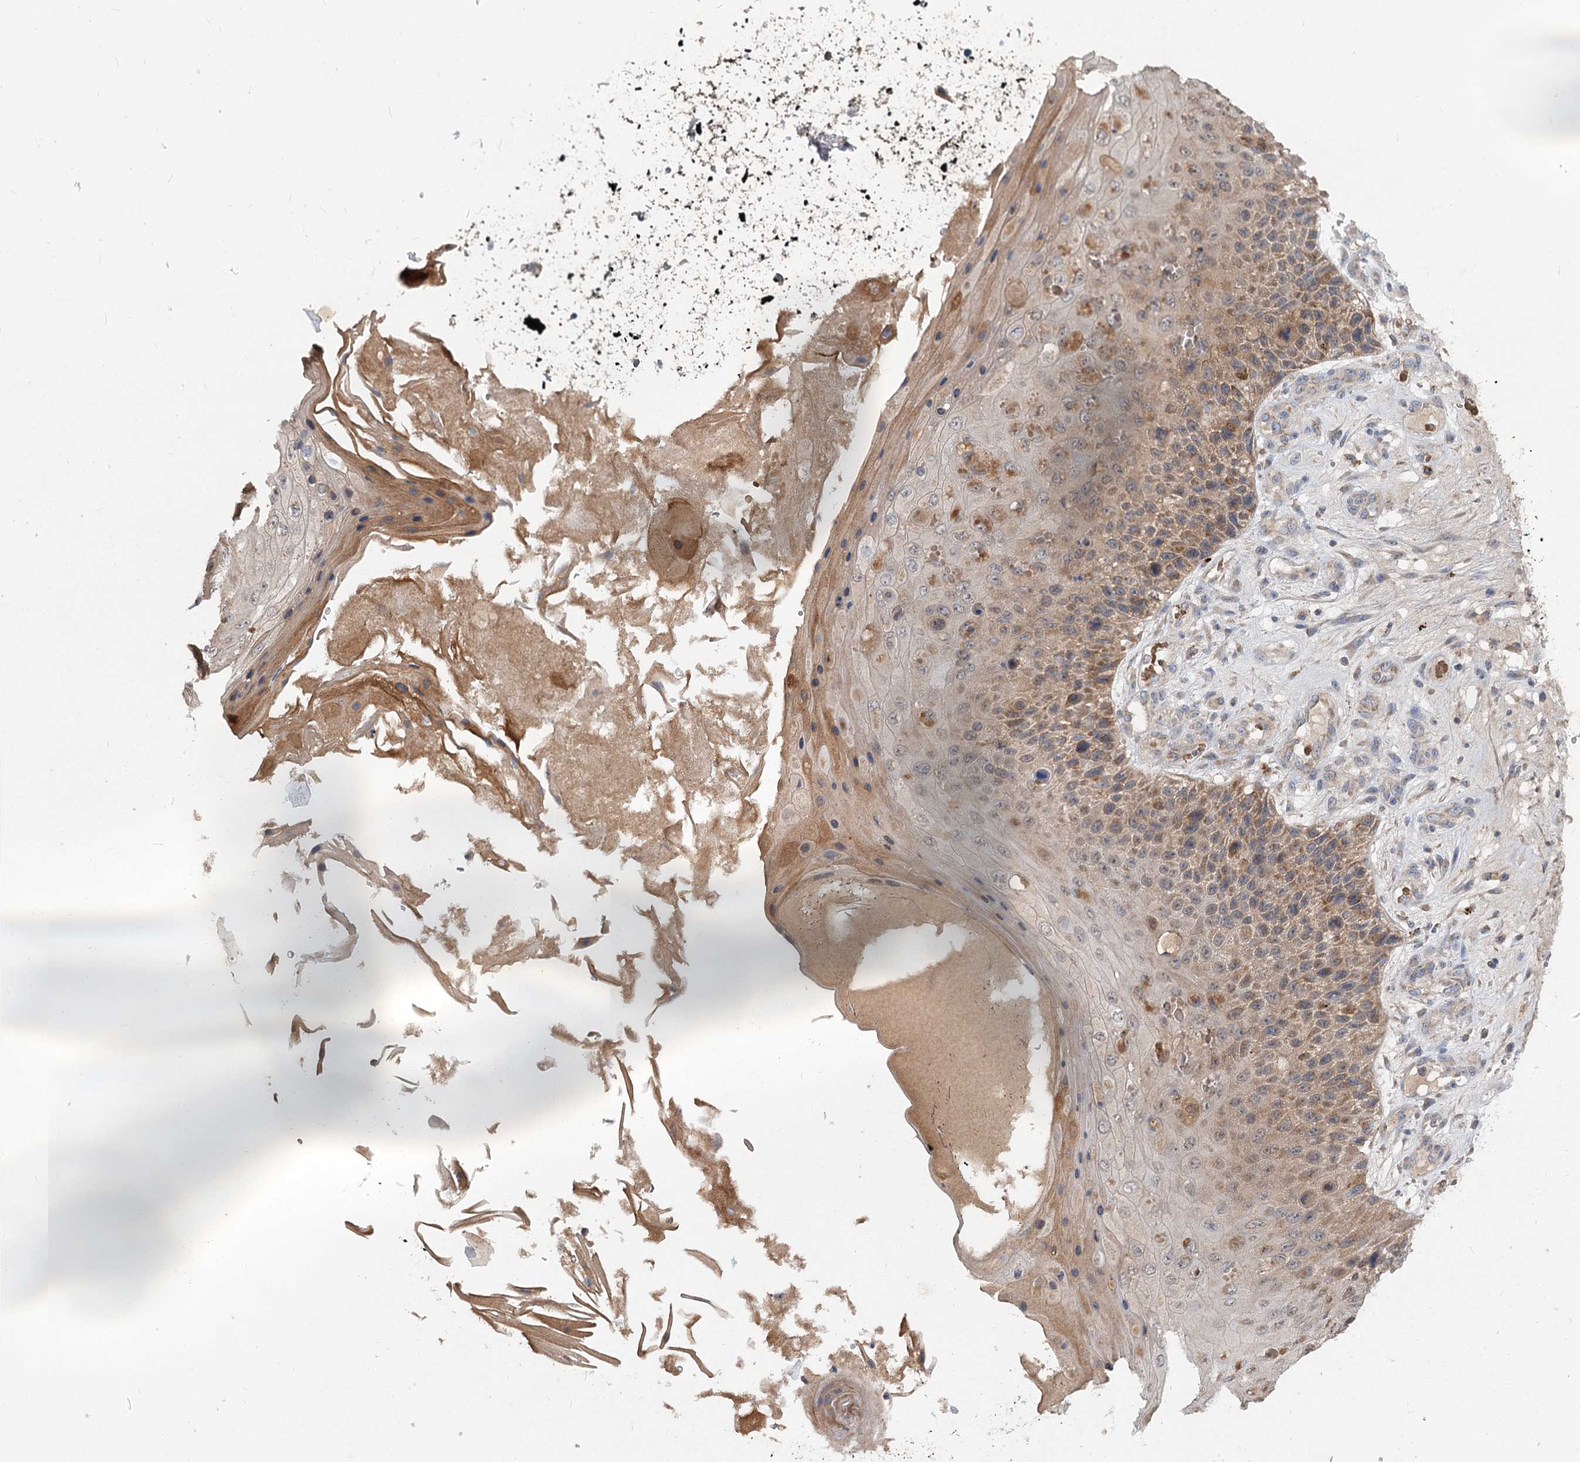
{"staining": {"intensity": "moderate", "quantity": "25%-75%", "location": "cytoplasmic/membranous"}, "tissue": "skin cancer", "cell_type": "Tumor cells", "image_type": "cancer", "snomed": [{"axis": "morphology", "description": "Squamous cell carcinoma, NOS"}, {"axis": "topography", "description": "Skin"}], "caption": "Skin cancer (squamous cell carcinoma) stained with a brown dye demonstrates moderate cytoplasmic/membranous positive staining in approximately 25%-75% of tumor cells.", "gene": "PYROXD2", "patient": {"sex": "female", "age": 88}}